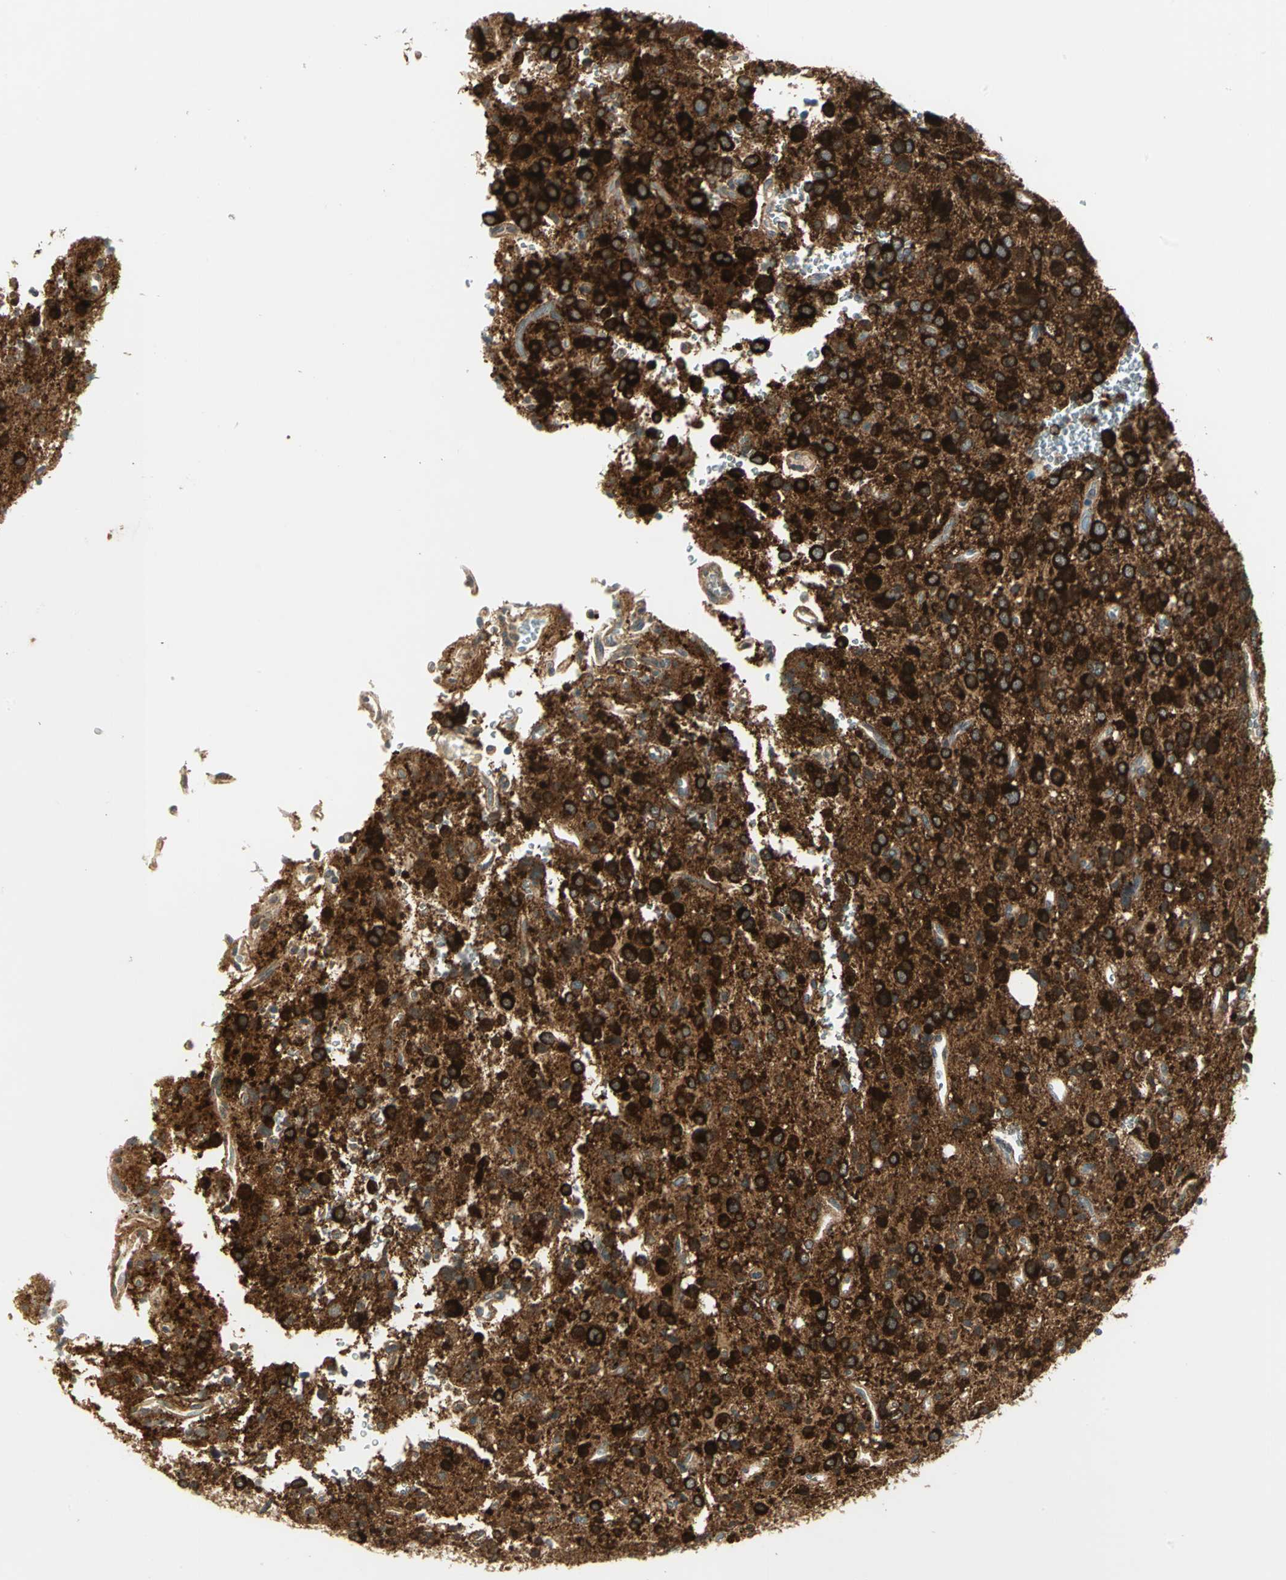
{"staining": {"intensity": "strong", "quantity": ">75%", "location": "cytoplasmic/membranous"}, "tissue": "glioma", "cell_type": "Tumor cells", "image_type": "cancer", "snomed": [{"axis": "morphology", "description": "Glioma, malignant, High grade"}, {"axis": "topography", "description": "Brain"}], "caption": "Protein expression analysis of glioma displays strong cytoplasmic/membranous expression in about >75% of tumor cells.", "gene": "MAPK8IP3", "patient": {"sex": "male", "age": 47}}